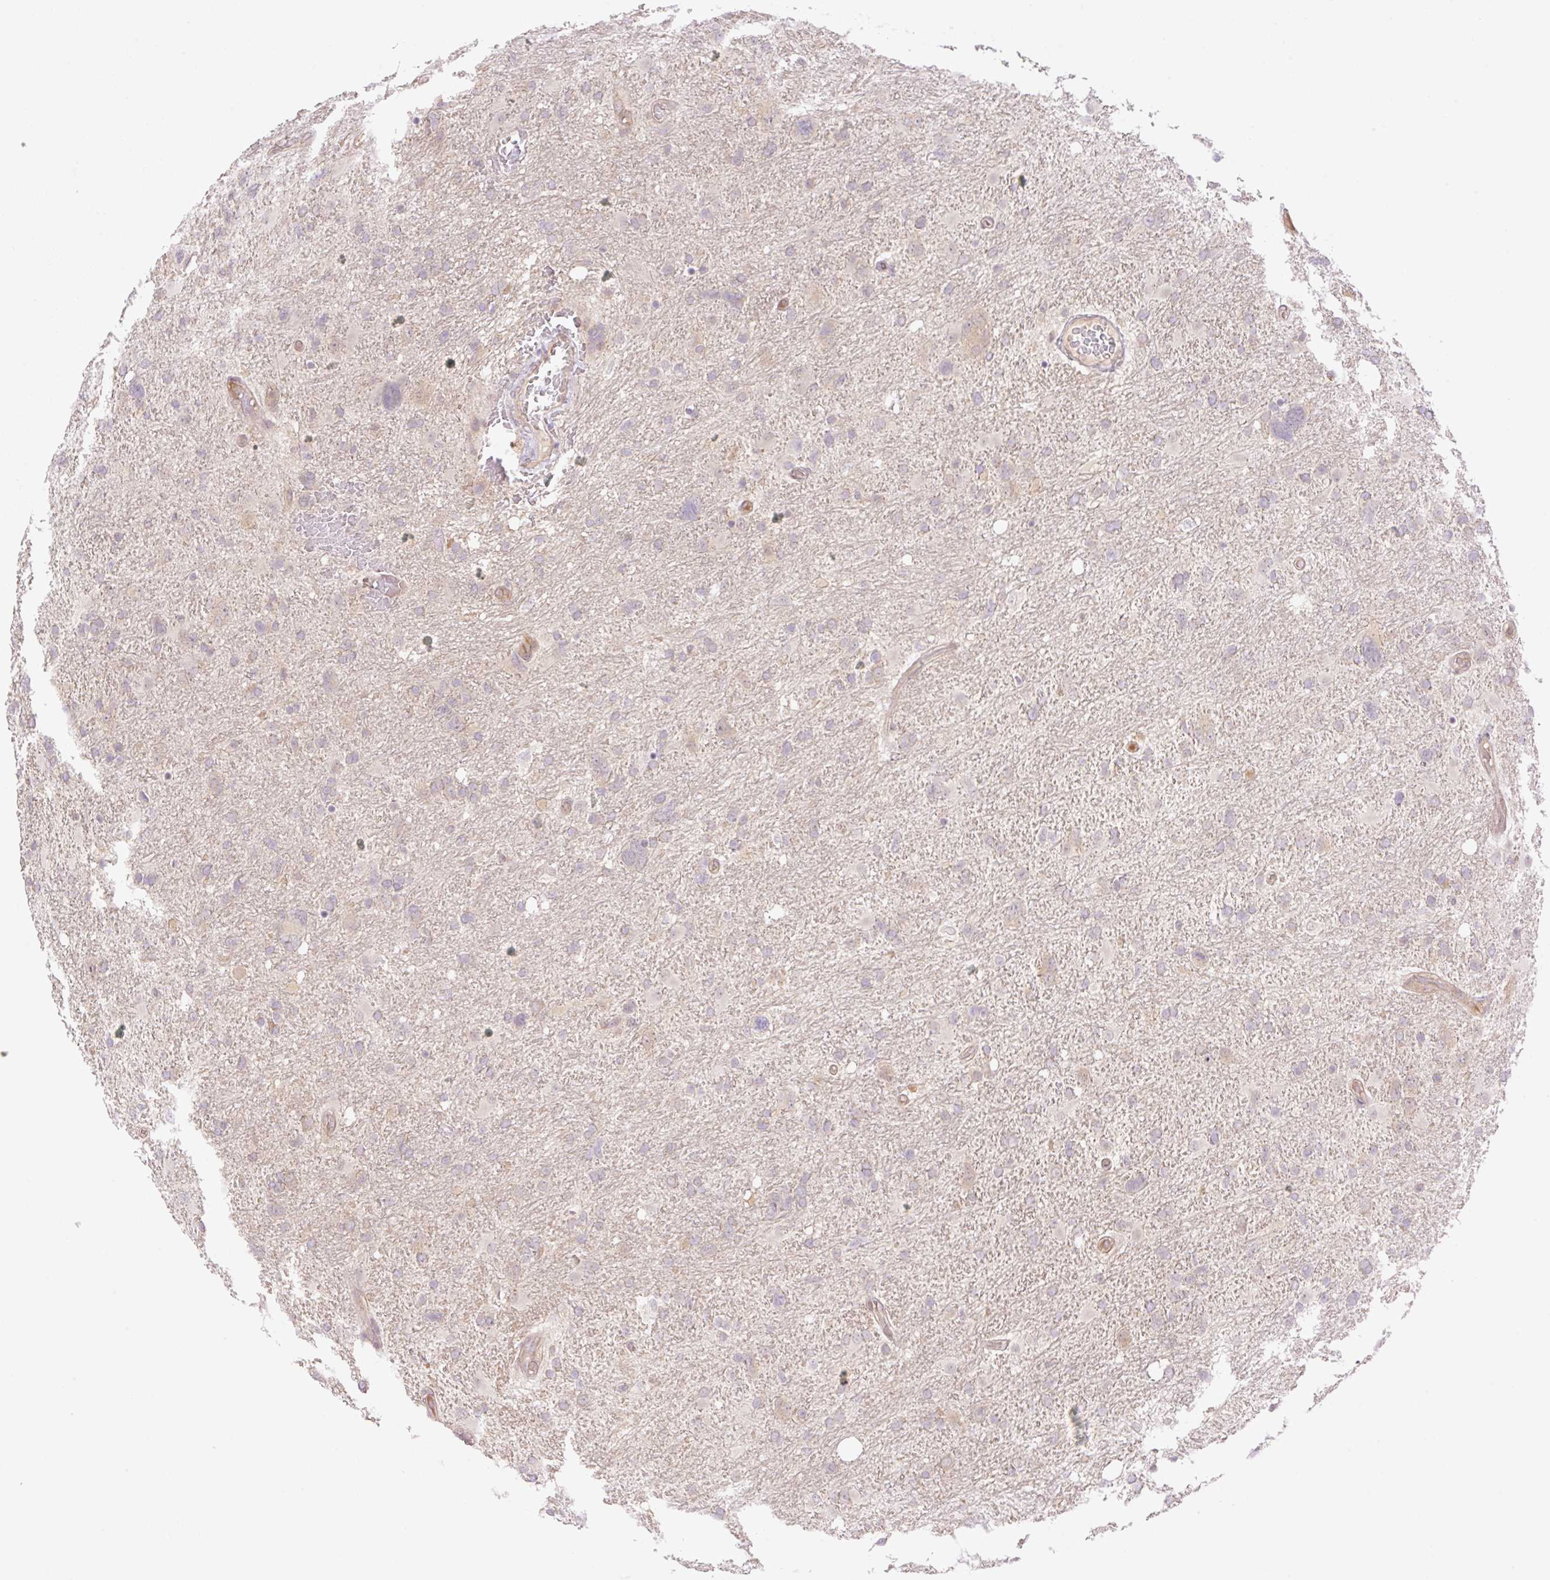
{"staining": {"intensity": "weak", "quantity": "<25%", "location": "cytoplasmic/membranous"}, "tissue": "glioma", "cell_type": "Tumor cells", "image_type": "cancer", "snomed": [{"axis": "morphology", "description": "Glioma, malignant, High grade"}, {"axis": "topography", "description": "Brain"}], "caption": "Tumor cells show no significant protein positivity in malignant glioma (high-grade).", "gene": "VPS25", "patient": {"sex": "male", "age": 61}}